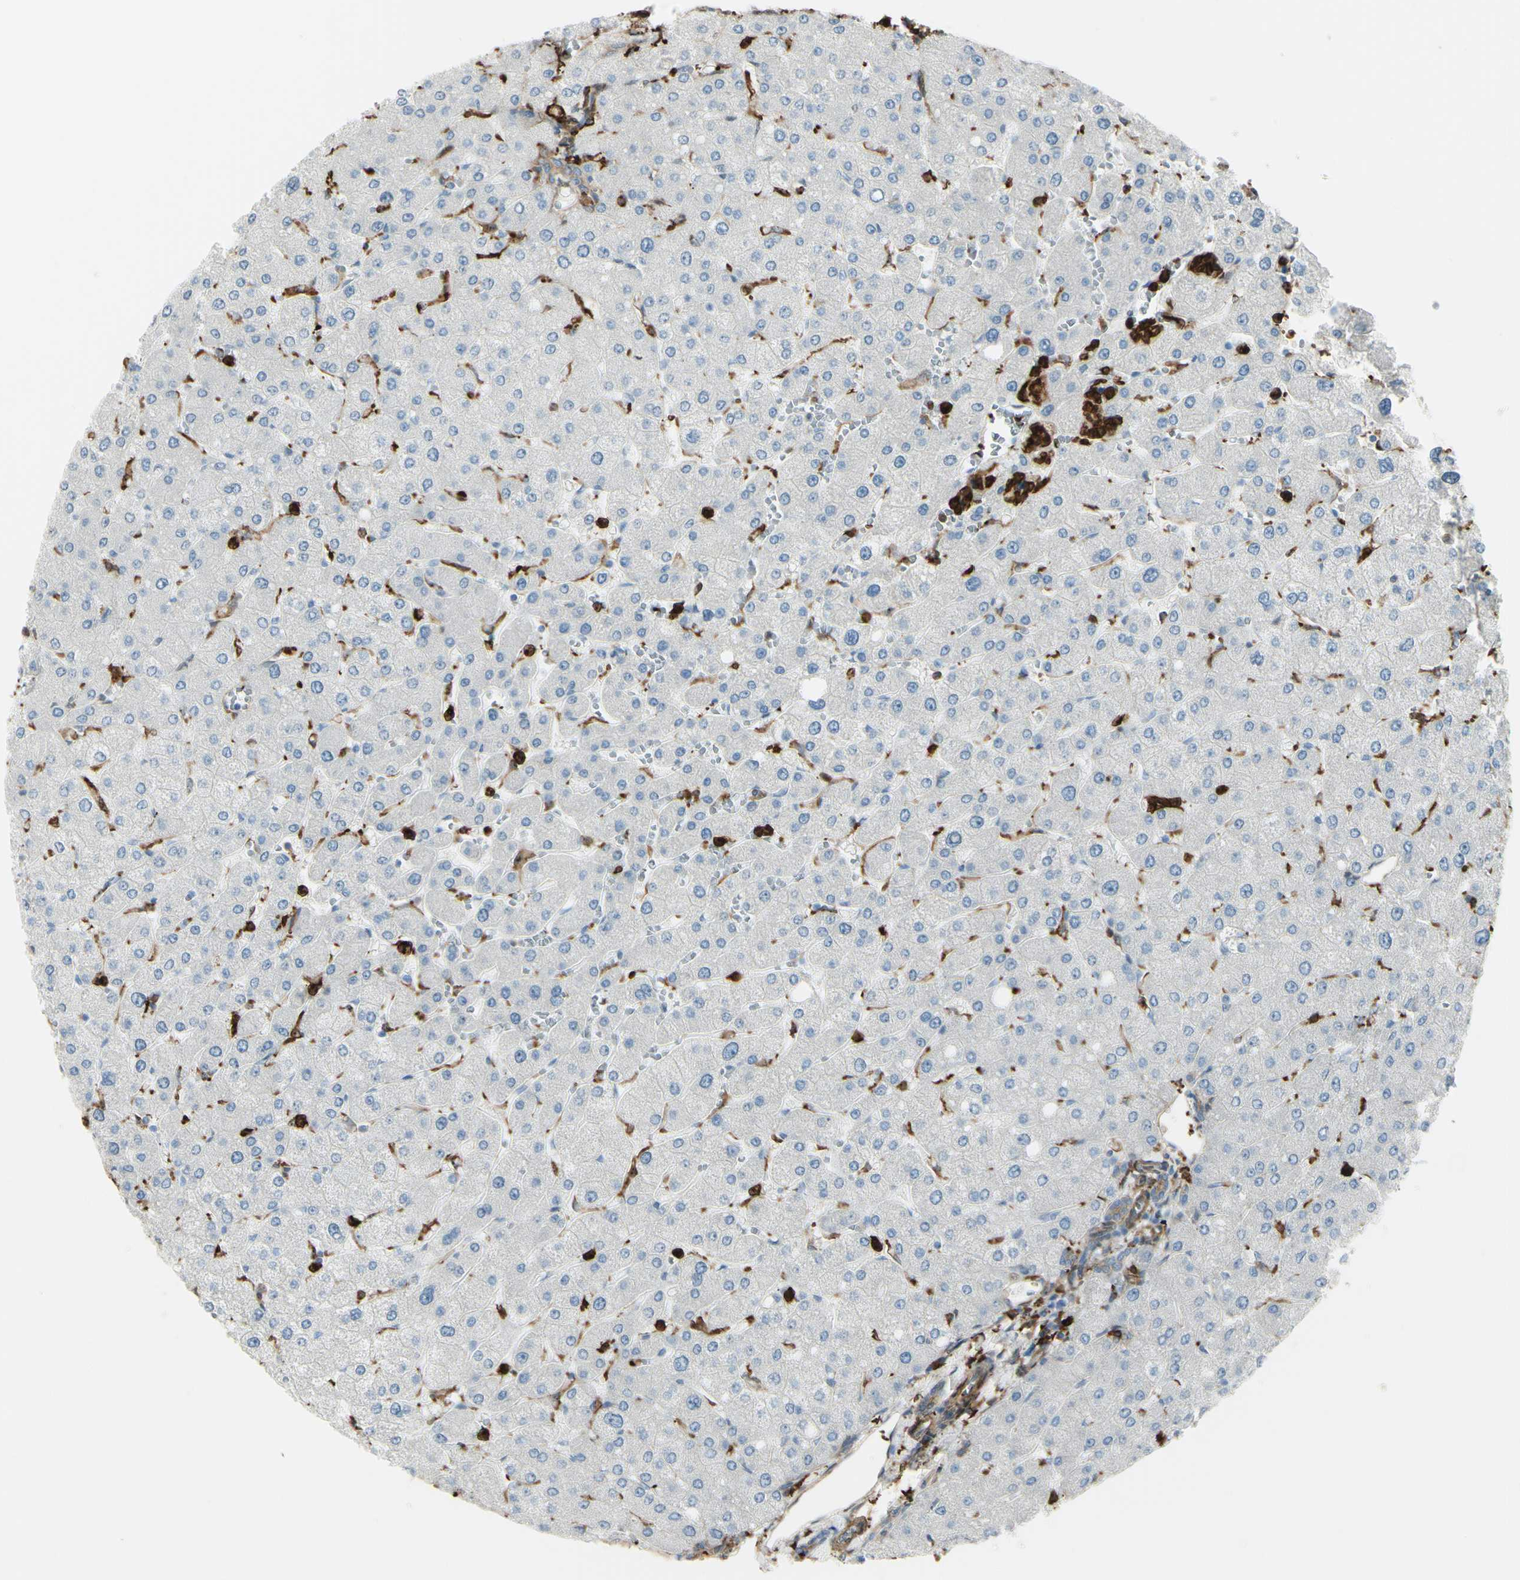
{"staining": {"intensity": "weak", "quantity": "25%-75%", "location": "cytoplasmic/membranous"}, "tissue": "liver", "cell_type": "Cholangiocytes", "image_type": "normal", "snomed": [{"axis": "morphology", "description": "Normal tissue, NOS"}, {"axis": "topography", "description": "Liver"}], "caption": "Immunohistochemical staining of unremarkable human liver displays low levels of weak cytoplasmic/membranous positivity in about 25%-75% of cholangiocytes. Immunohistochemistry (ihc) stains the protein of interest in brown and the nuclei are stained blue.", "gene": "GSN", "patient": {"sex": "male", "age": 55}}